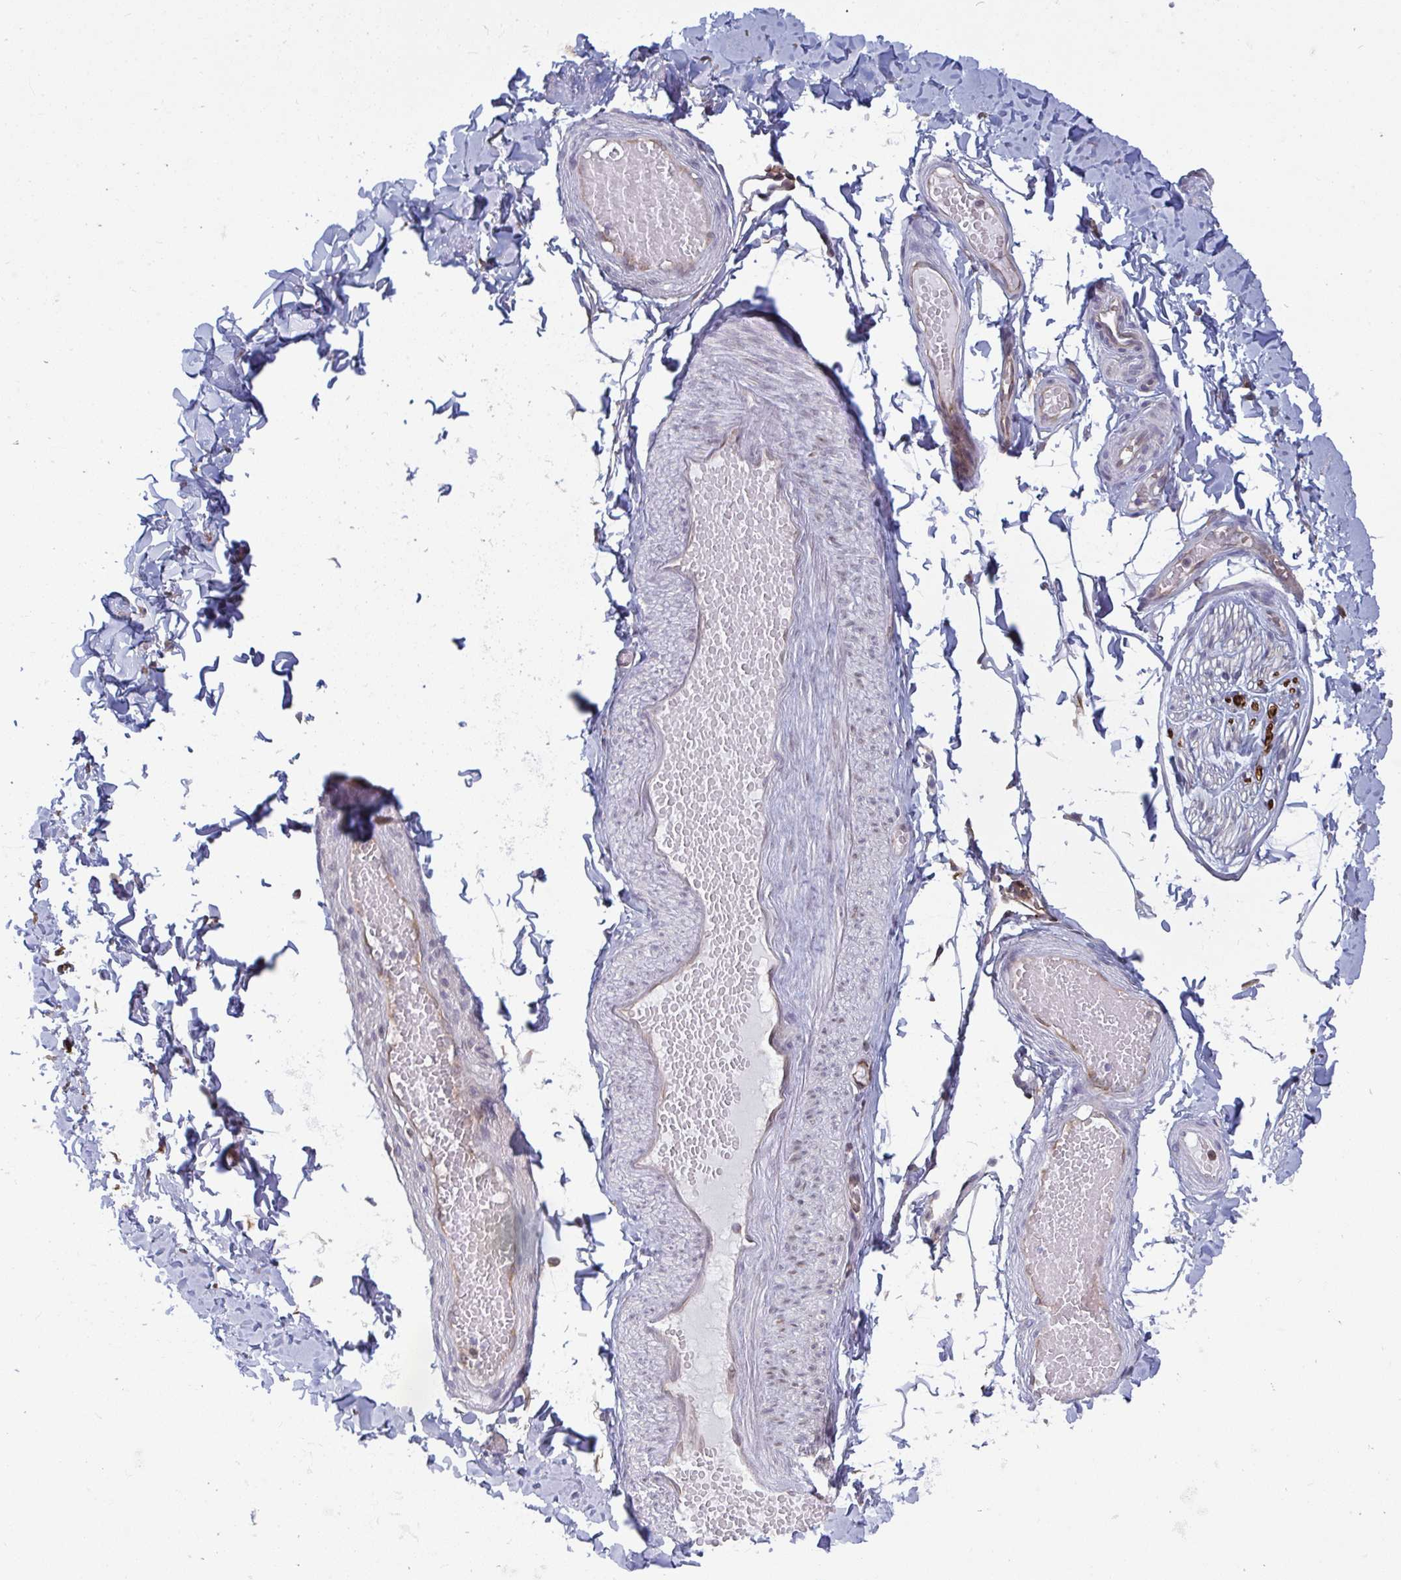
{"staining": {"intensity": "negative", "quantity": "none", "location": "none"}, "tissue": "adipose tissue", "cell_type": "Adipocytes", "image_type": "normal", "snomed": [{"axis": "morphology", "description": "Normal tissue, NOS"}, {"axis": "topography", "description": "Soft tissue"}, {"axis": "topography", "description": "Adipose tissue"}, {"axis": "topography", "description": "Vascular tissue"}, {"axis": "topography", "description": "Peripheral nerve tissue"}], "caption": "This is an immunohistochemistry (IHC) histopathology image of normal adipose tissue. There is no positivity in adipocytes.", "gene": "LYSMD4", "patient": {"sex": "male", "age": 29}}